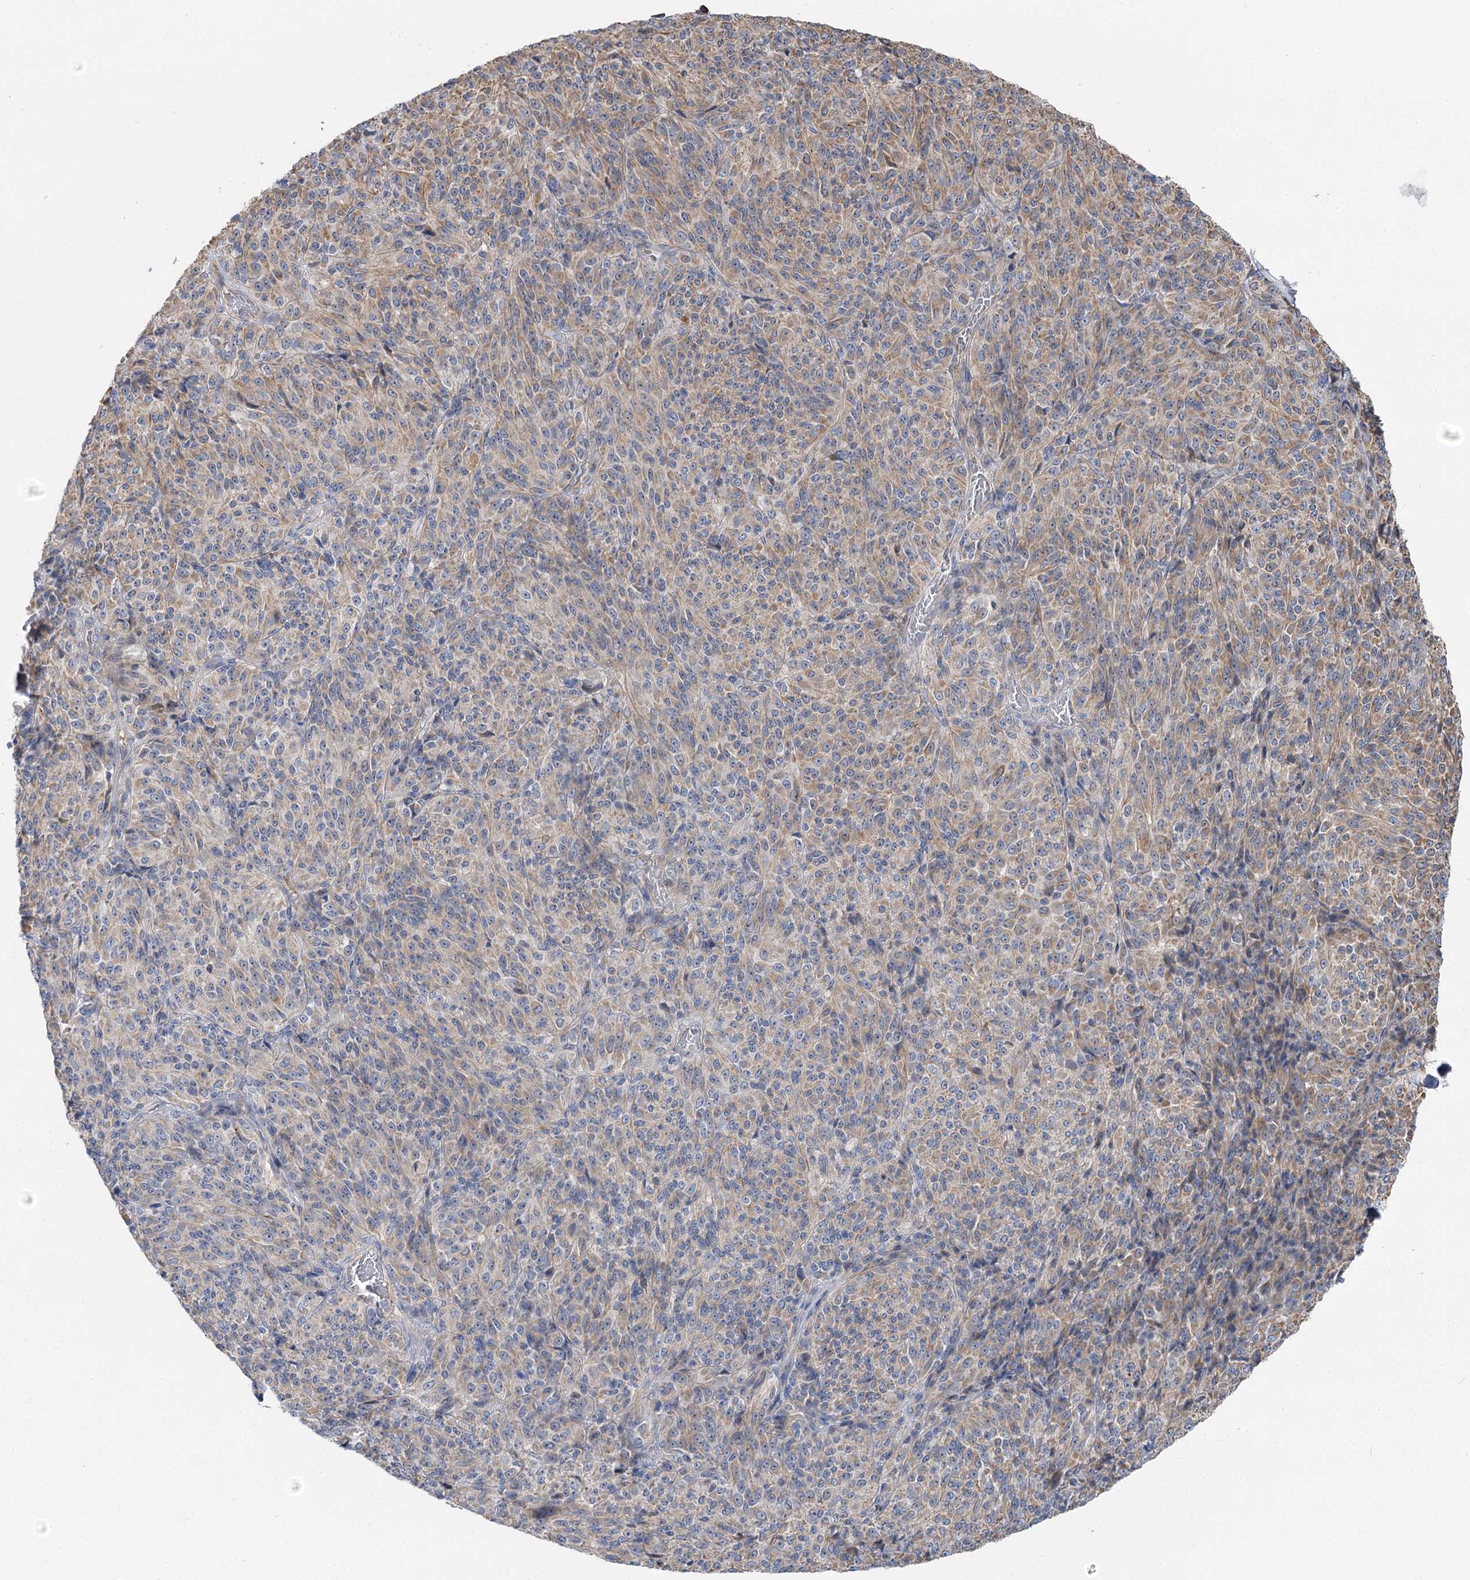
{"staining": {"intensity": "weak", "quantity": "25%-75%", "location": "cytoplasmic/membranous"}, "tissue": "melanoma", "cell_type": "Tumor cells", "image_type": "cancer", "snomed": [{"axis": "morphology", "description": "Malignant melanoma, Metastatic site"}, {"axis": "topography", "description": "Brain"}], "caption": "IHC micrograph of human melanoma stained for a protein (brown), which demonstrates low levels of weak cytoplasmic/membranous positivity in about 25%-75% of tumor cells.", "gene": "KIAA0825", "patient": {"sex": "female", "age": 56}}